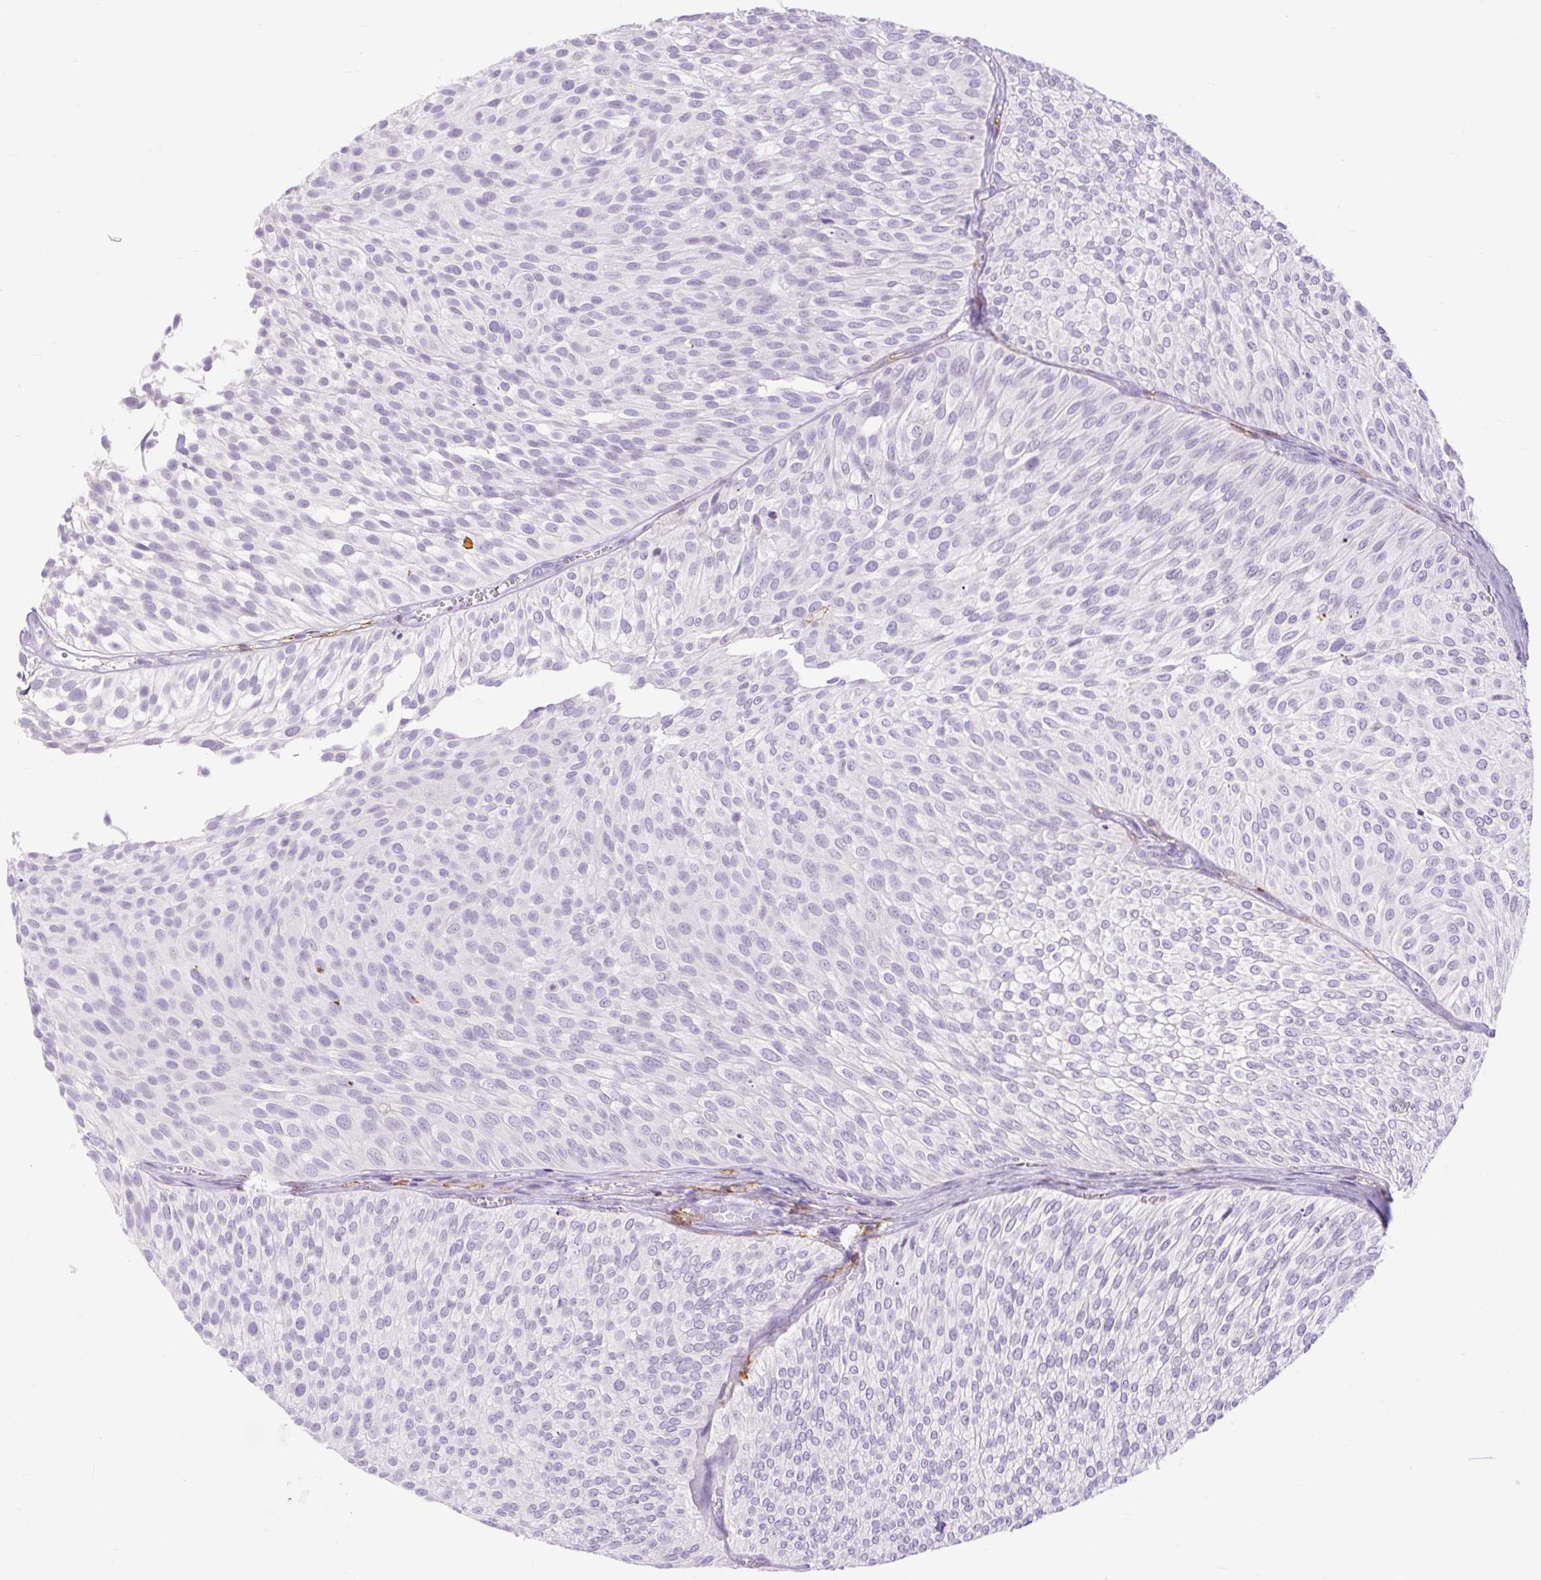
{"staining": {"intensity": "negative", "quantity": "none", "location": "none"}, "tissue": "urothelial cancer", "cell_type": "Tumor cells", "image_type": "cancer", "snomed": [{"axis": "morphology", "description": "Urothelial carcinoma, Low grade"}, {"axis": "topography", "description": "Urinary bladder"}], "caption": "A high-resolution photomicrograph shows IHC staining of urothelial cancer, which displays no significant staining in tumor cells.", "gene": "SIGLEC1", "patient": {"sex": "male", "age": 91}}